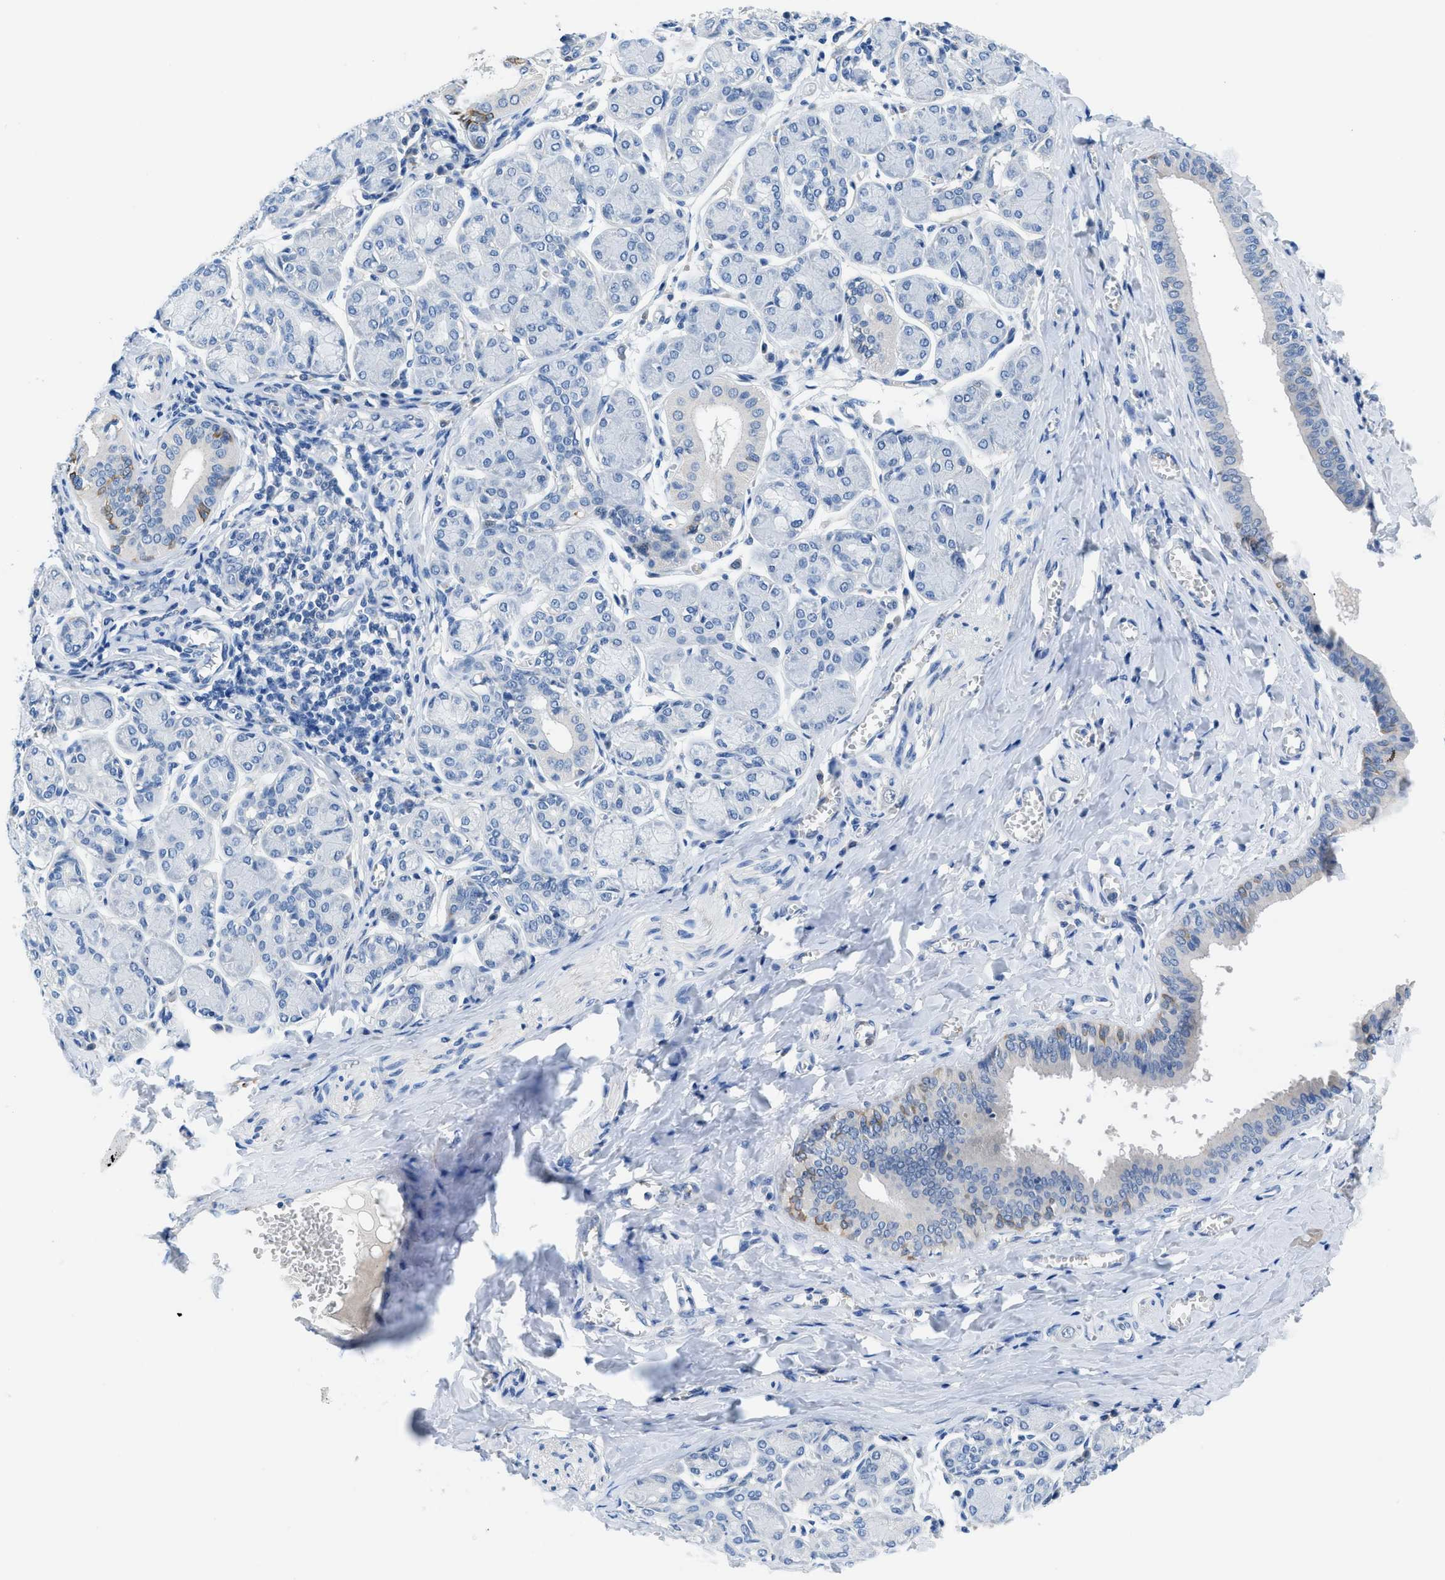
{"staining": {"intensity": "weak", "quantity": "<25%", "location": "cytoplasmic/membranous"}, "tissue": "salivary gland", "cell_type": "Glandular cells", "image_type": "normal", "snomed": [{"axis": "morphology", "description": "Normal tissue, NOS"}, {"axis": "morphology", "description": "Inflammation, NOS"}, {"axis": "topography", "description": "Lymph node"}, {"axis": "topography", "description": "Salivary gland"}], "caption": "A high-resolution histopathology image shows immunohistochemistry (IHC) staining of normal salivary gland, which reveals no significant positivity in glandular cells. (Immunohistochemistry, brightfield microscopy, high magnification).", "gene": "SLC10A6", "patient": {"sex": "male", "age": 3}}